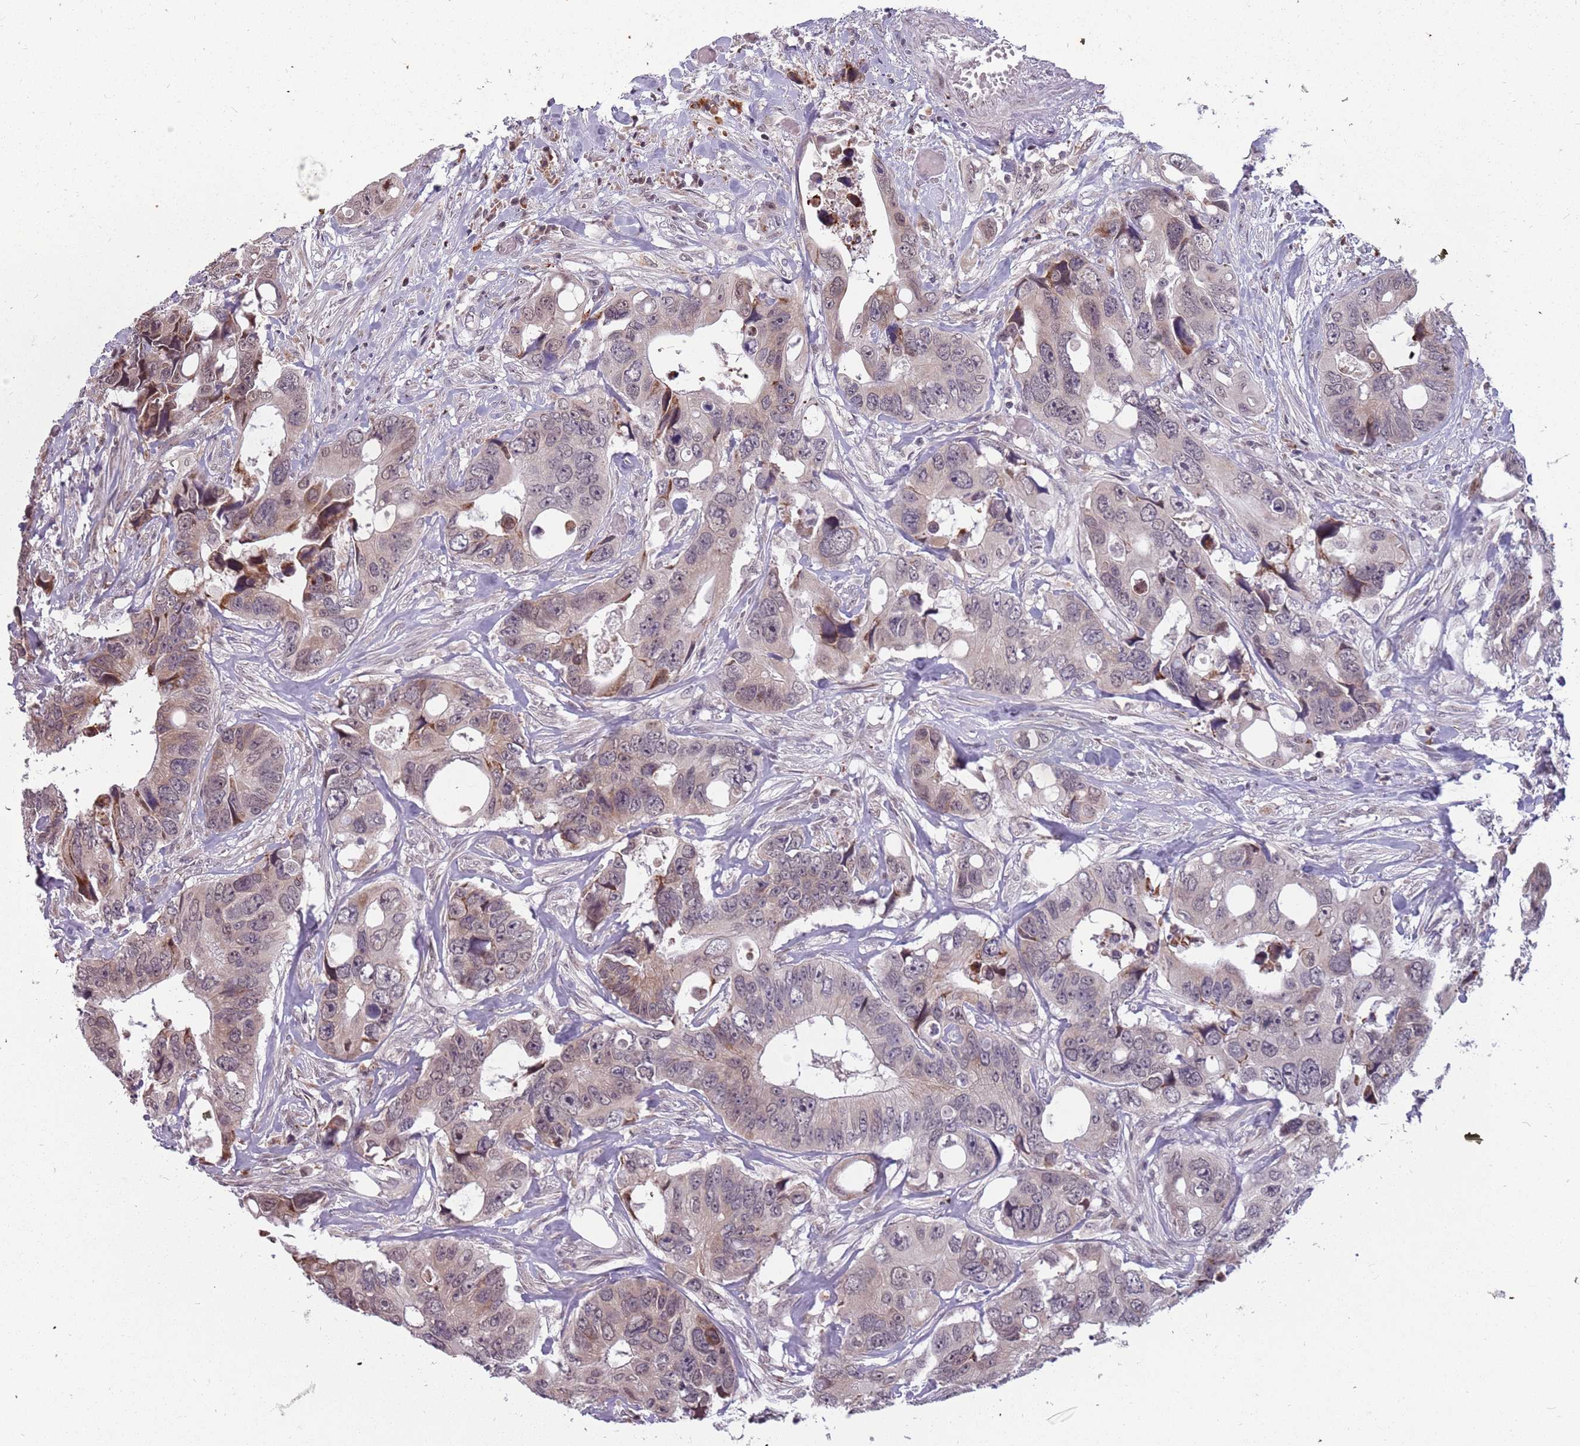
{"staining": {"intensity": "weak", "quantity": "25%-75%", "location": "cytoplasmic/membranous,nuclear"}, "tissue": "colorectal cancer", "cell_type": "Tumor cells", "image_type": "cancer", "snomed": [{"axis": "morphology", "description": "Adenocarcinoma, NOS"}, {"axis": "topography", "description": "Rectum"}], "caption": "Tumor cells reveal low levels of weak cytoplasmic/membranous and nuclear positivity in approximately 25%-75% of cells in human colorectal cancer.", "gene": "BARD1", "patient": {"sex": "male", "age": 57}}